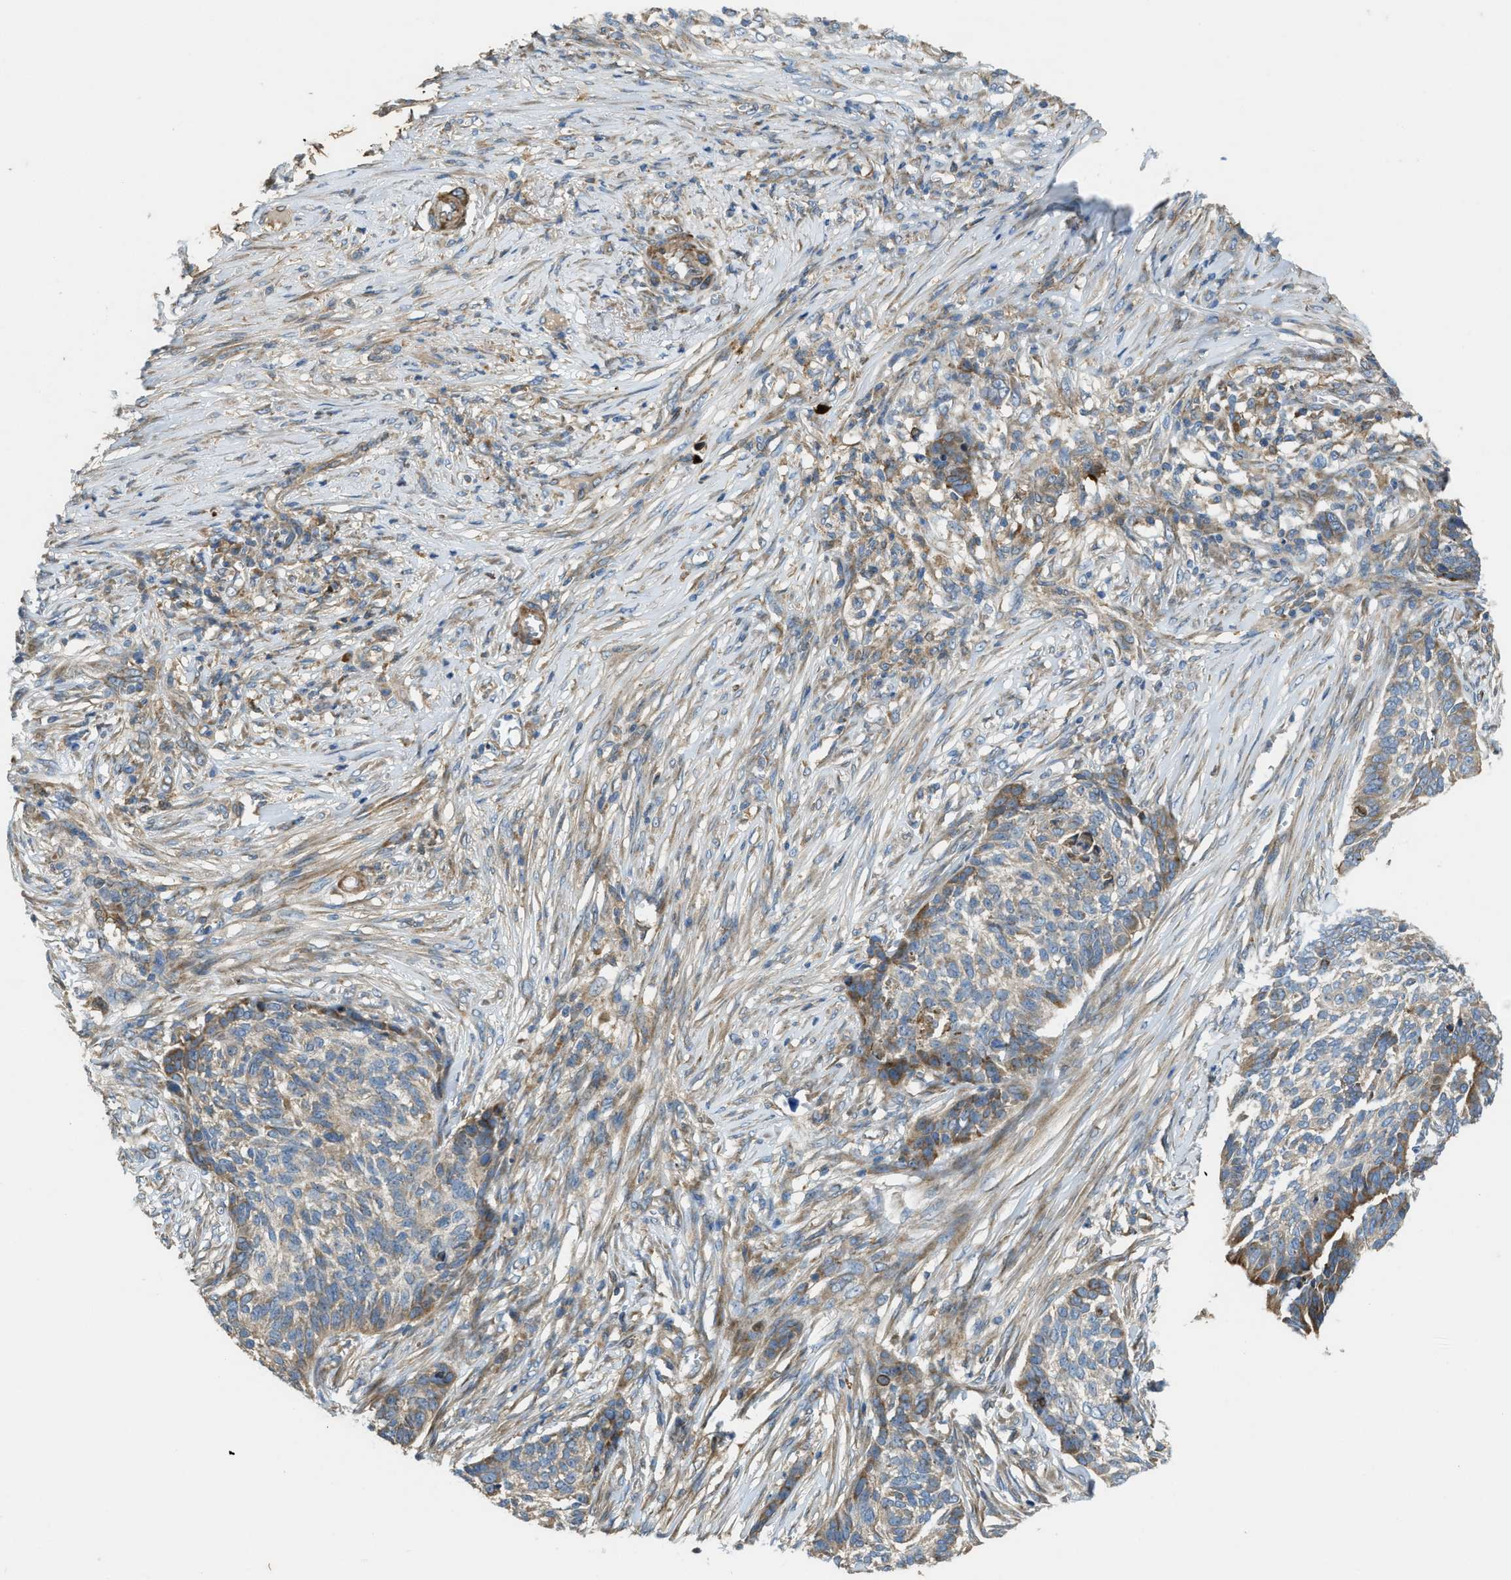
{"staining": {"intensity": "weak", "quantity": "25%-75%", "location": "cytoplasmic/membranous"}, "tissue": "skin cancer", "cell_type": "Tumor cells", "image_type": "cancer", "snomed": [{"axis": "morphology", "description": "Basal cell carcinoma"}, {"axis": "topography", "description": "Skin"}], "caption": "An IHC histopathology image of neoplastic tissue is shown. Protein staining in brown labels weak cytoplasmic/membranous positivity in skin cancer within tumor cells.", "gene": "TMEM68", "patient": {"sex": "male", "age": 85}}